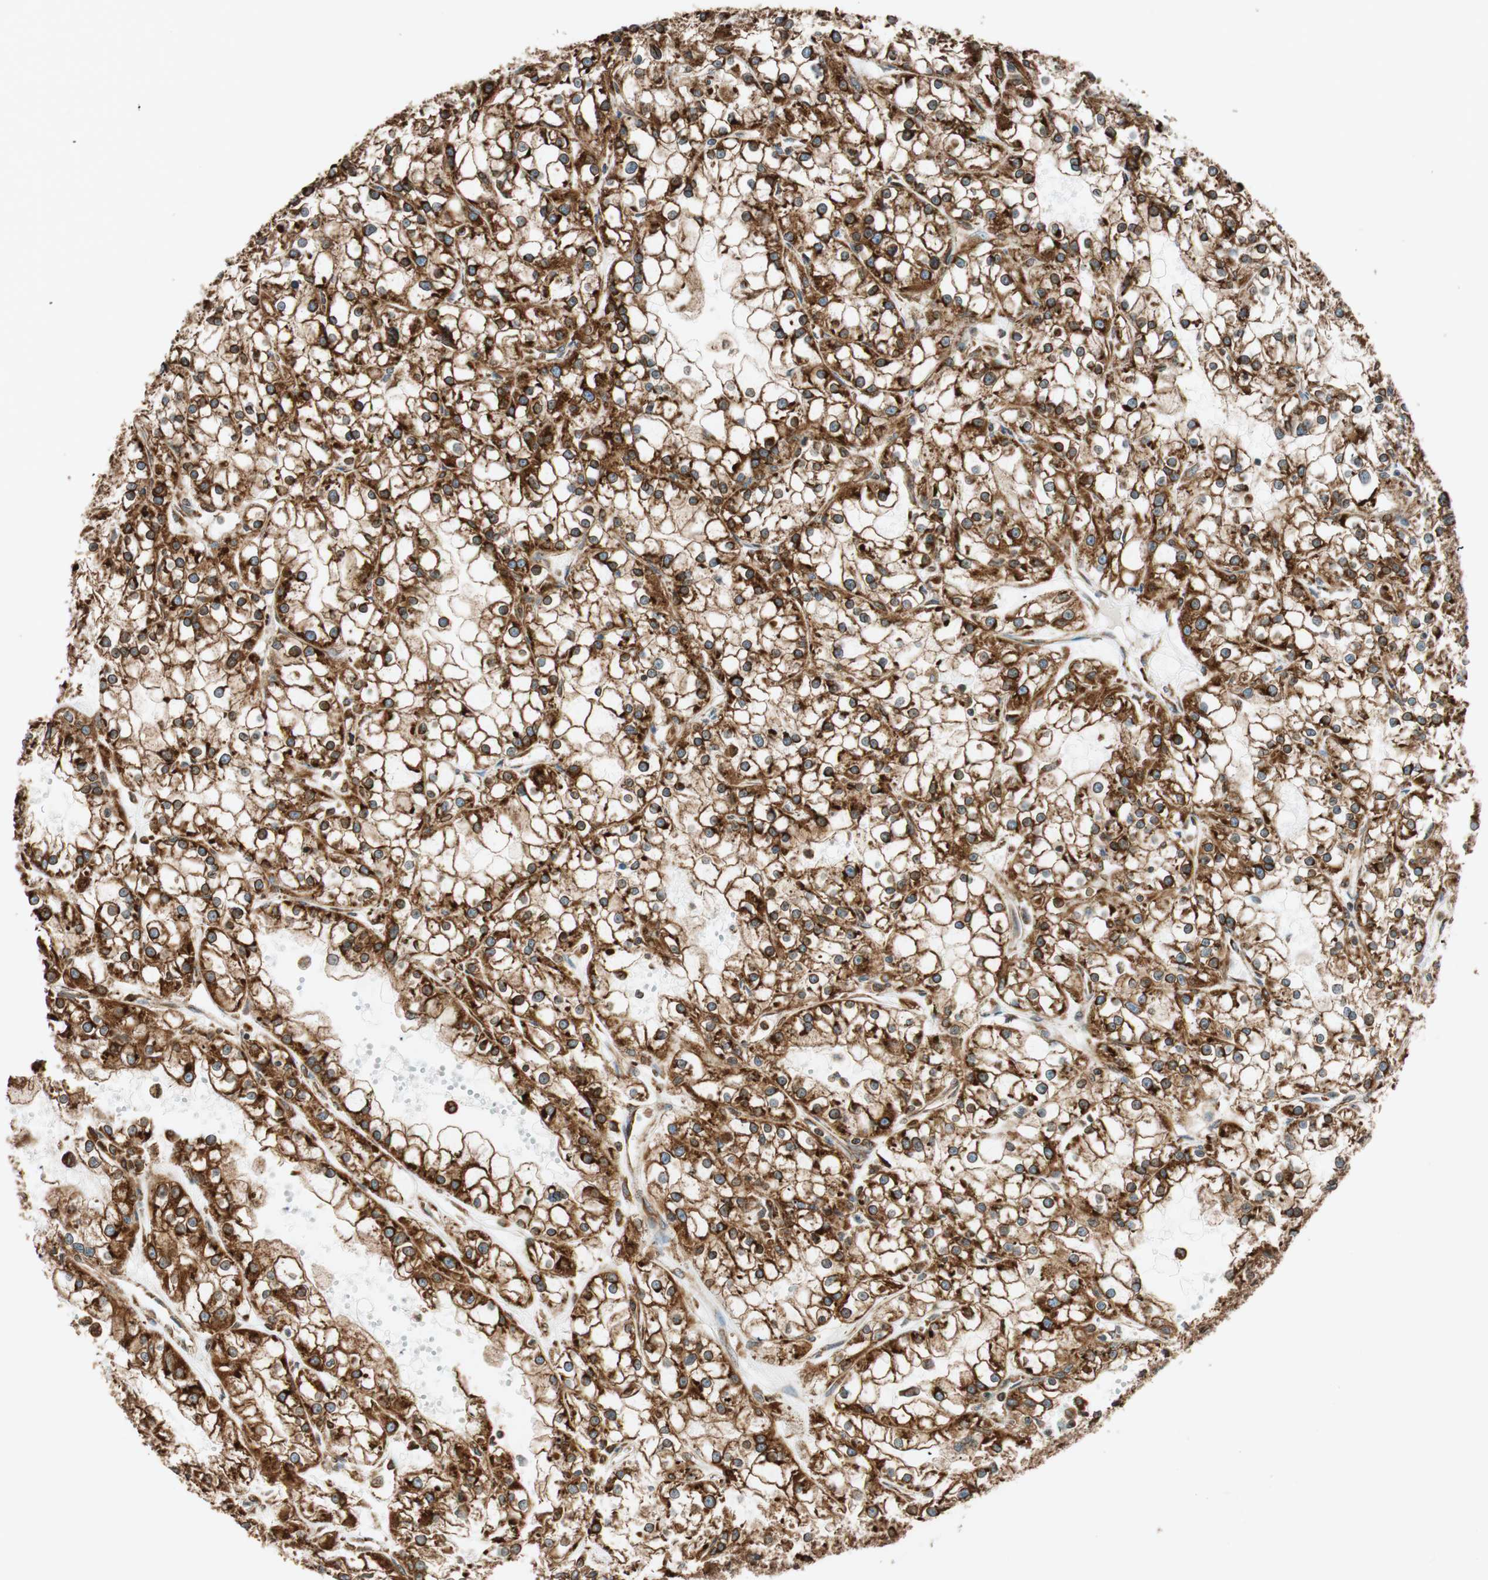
{"staining": {"intensity": "strong", "quantity": ">75%", "location": "cytoplasmic/membranous"}, "tissue": "renal cancer", "cell_type": "Tumor cells", "image_type": "cancer", "snomed": [{"axis": "morphology", "description": "Adenocarcinoma, NOS"}, {"axis": "topography", "description": "Kidney"}], "caption": "Adenocarcinoma (renal) was stained to show a protein in brown. There is high levels of strong cytoplasmic/membranous staining in about >75% of tumor cells.", "gene": "PRKCSH", "patient": {"sex": "female", "age": 52}}